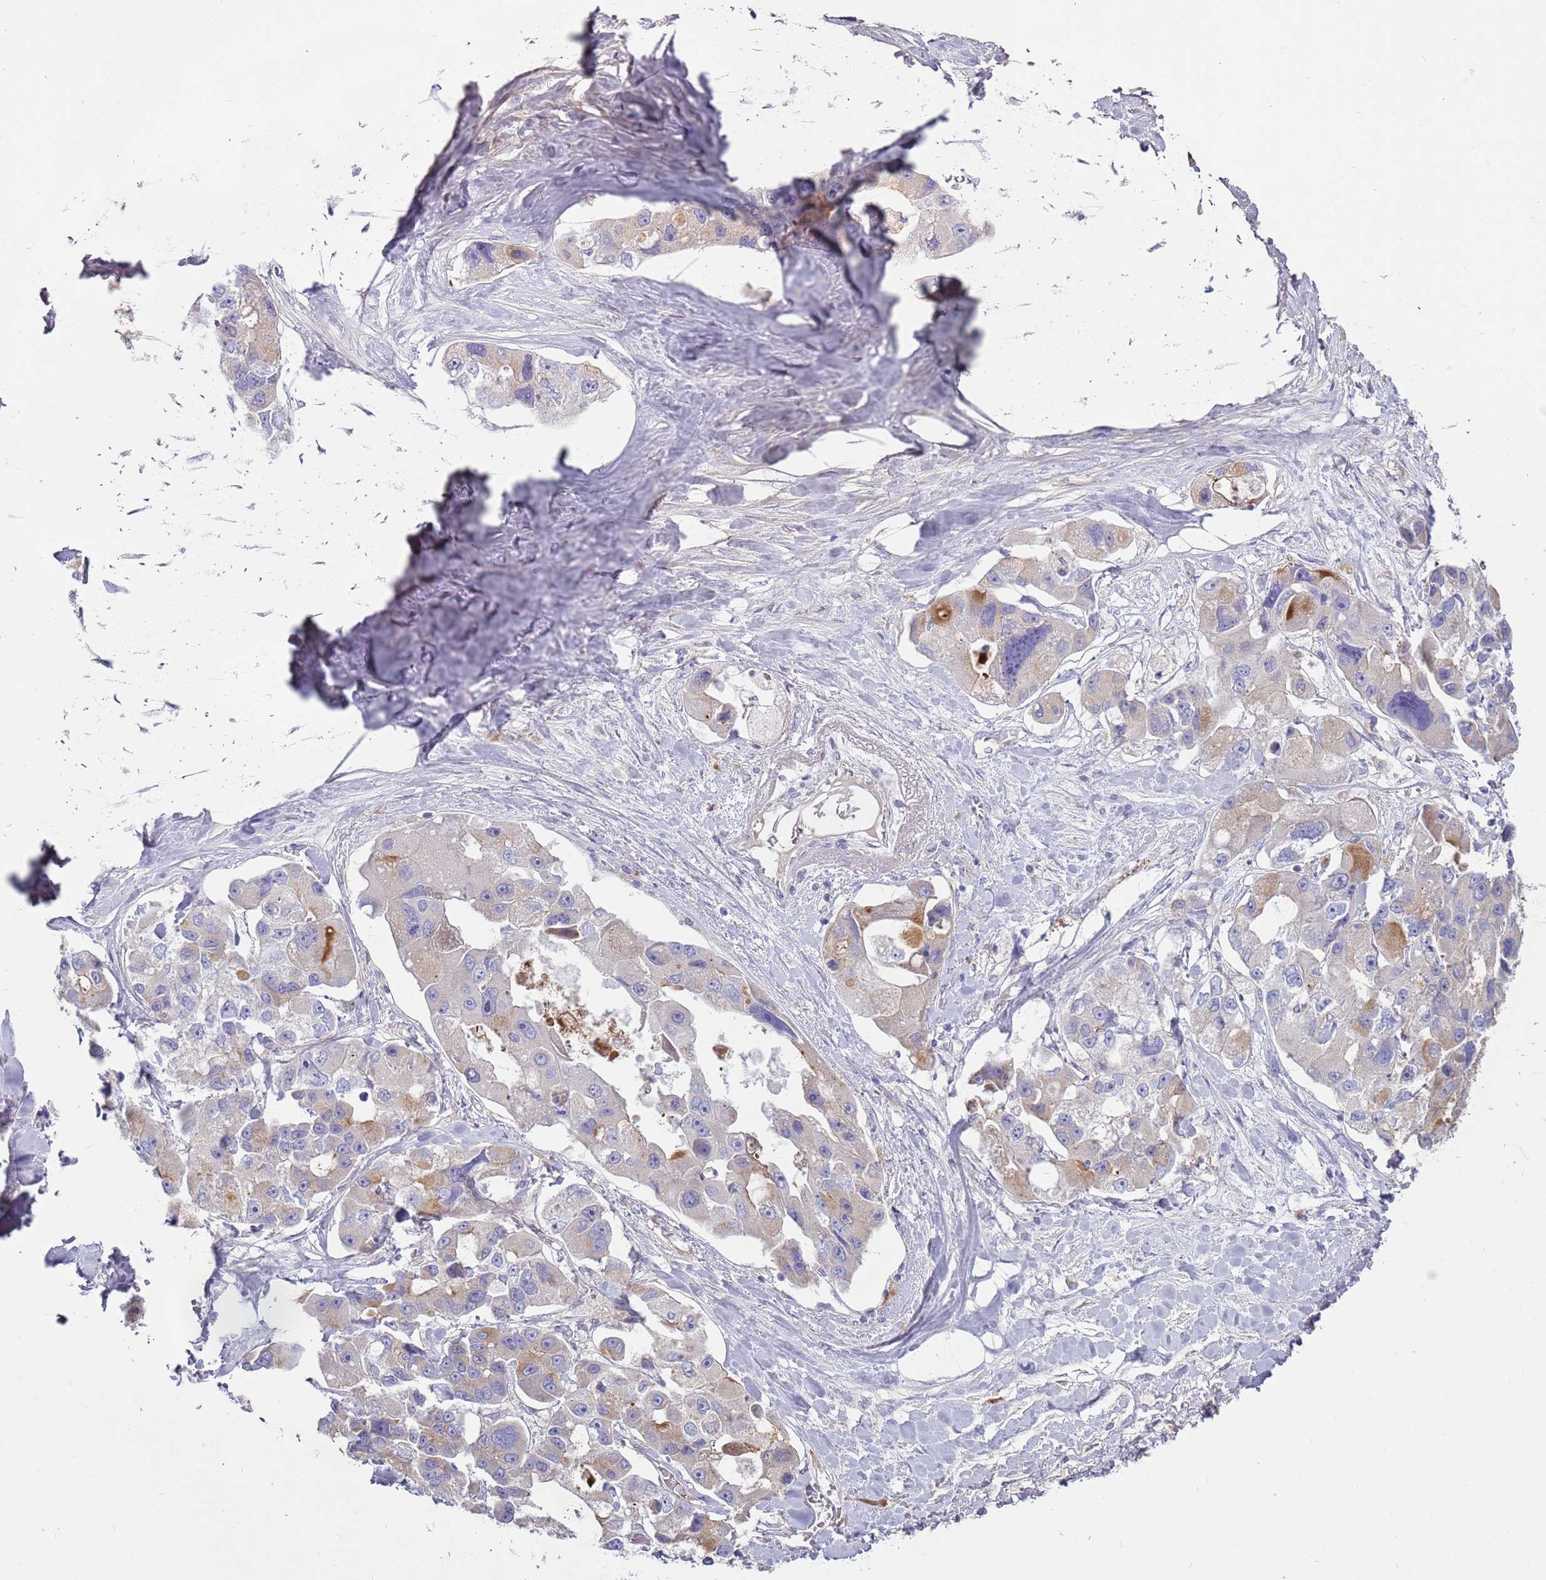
{"staining": {"intensity": "weak", "quantity": "<25%", "location": "cytoplasmic/membranous"}, "tissue": "lung cancer", "cell_type": "Tumor cells", "image_type": "cancer", "snomed": [{"axis": "morphology", "description": "Adenocarcinoma, NOS"}, {"axis": "topography", "description": "Lung"}], "caption": "The immunohistochemistry photomicrograph has no significant expression in tumor cells of lung cancer tissue.", "gene": "EMC1", "patient": {"sex": "female", "age": 54}}